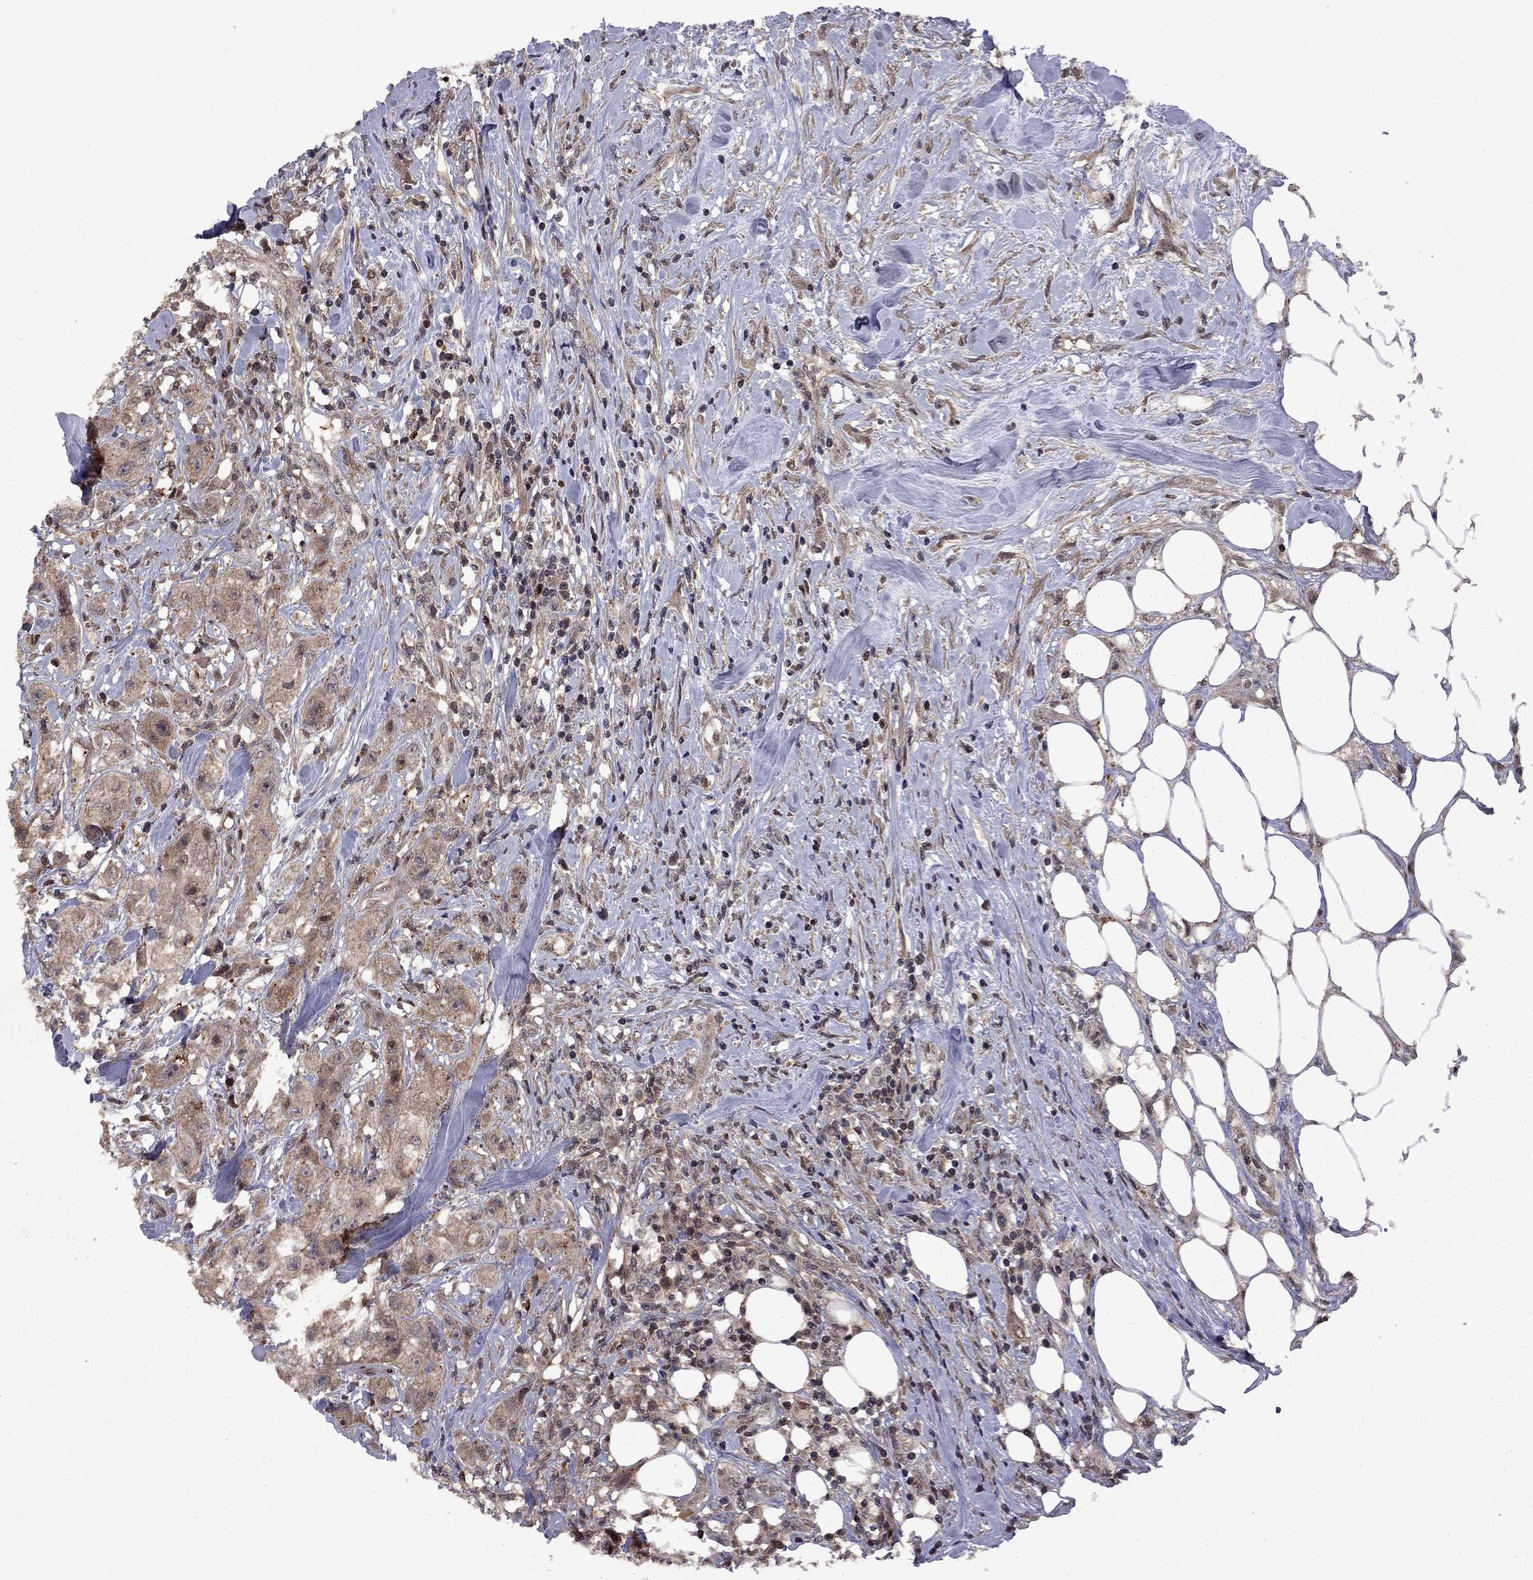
{"staining": {"intensity": "moderate", "quantity": ">75%", "location": "cytoplasmic/membranous"}, "tissue": "urothelial cancer", "cell_type": "Tumor cells", "image_type": "cancer", "snomed": [{"axis": "morphology", "description": "Urothelial carcinoma, High grade"}, {"axis": "topography", "description": "Urinary bladder"}], "caption": "Immunohistochemistry photomicrograph of neoplastic tissue: human urothelial carcinoma (high-grade) stained using IHC shows medium levels of moderate protein expression localized specifically in the cytoplasmic/membranous of tumor cells, appearing as a cytoplasmic/membranous brown color.", "gene": "IPP", "patient": {"sex": "male", "age": 79}}